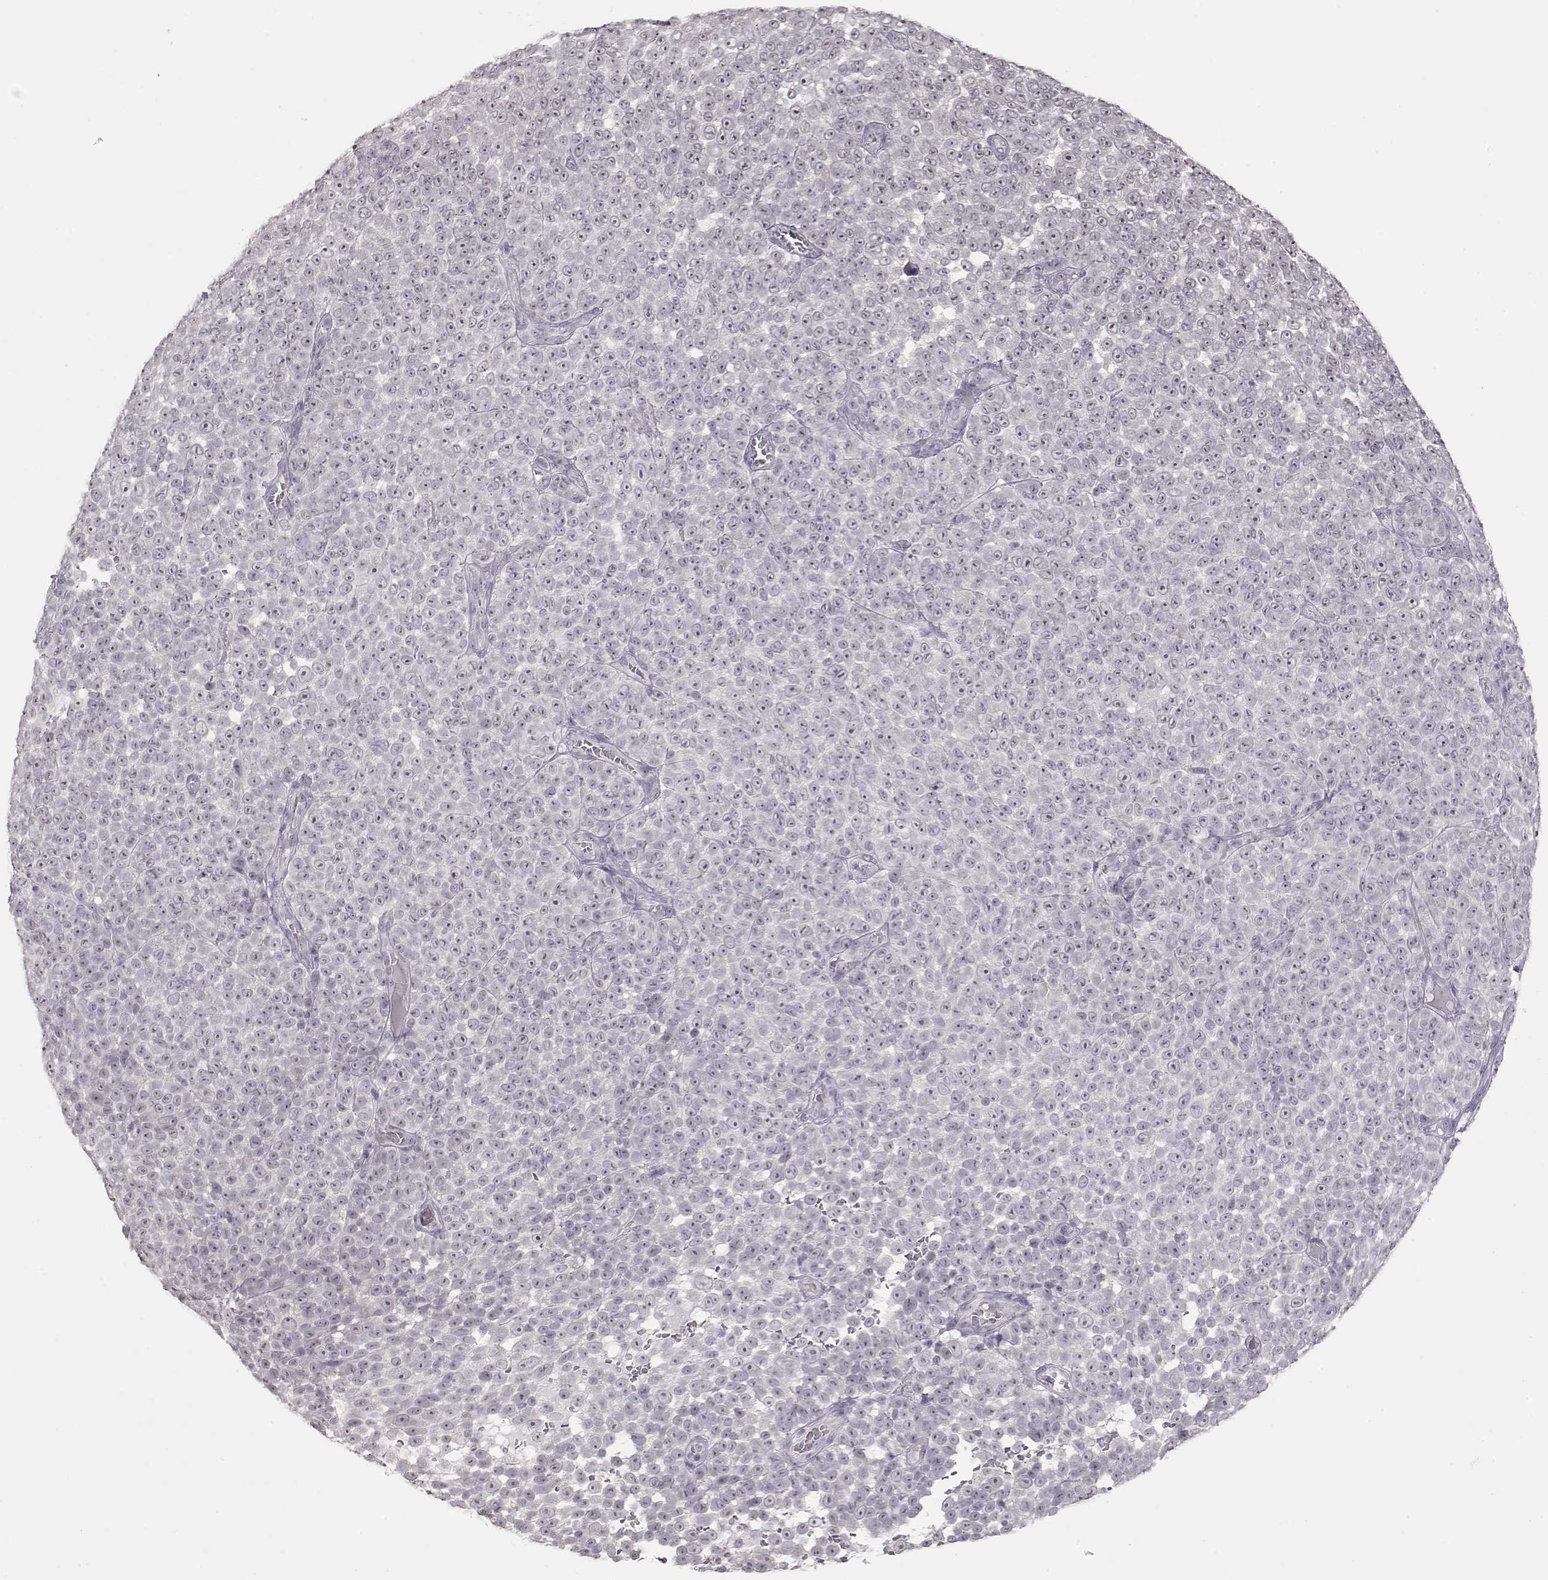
{"staining": {"intensity": "negative", "quantity": "none", "location": "none"}, "tissue": "melanoma", "cell_type": "Tumor cells", "image_type": "cancer", "snomed": [{"axis": "morphology", "description": "Malignant melanoma, NOS"}, {"axis": "topography", "description": "Skin"}], "caption": "This is an immunohistochemistry image of human malignant melanoma. There is no staining in tumor cells.", "gene": "FAM205A", "patient": {"sex": "female", "age": 95}}